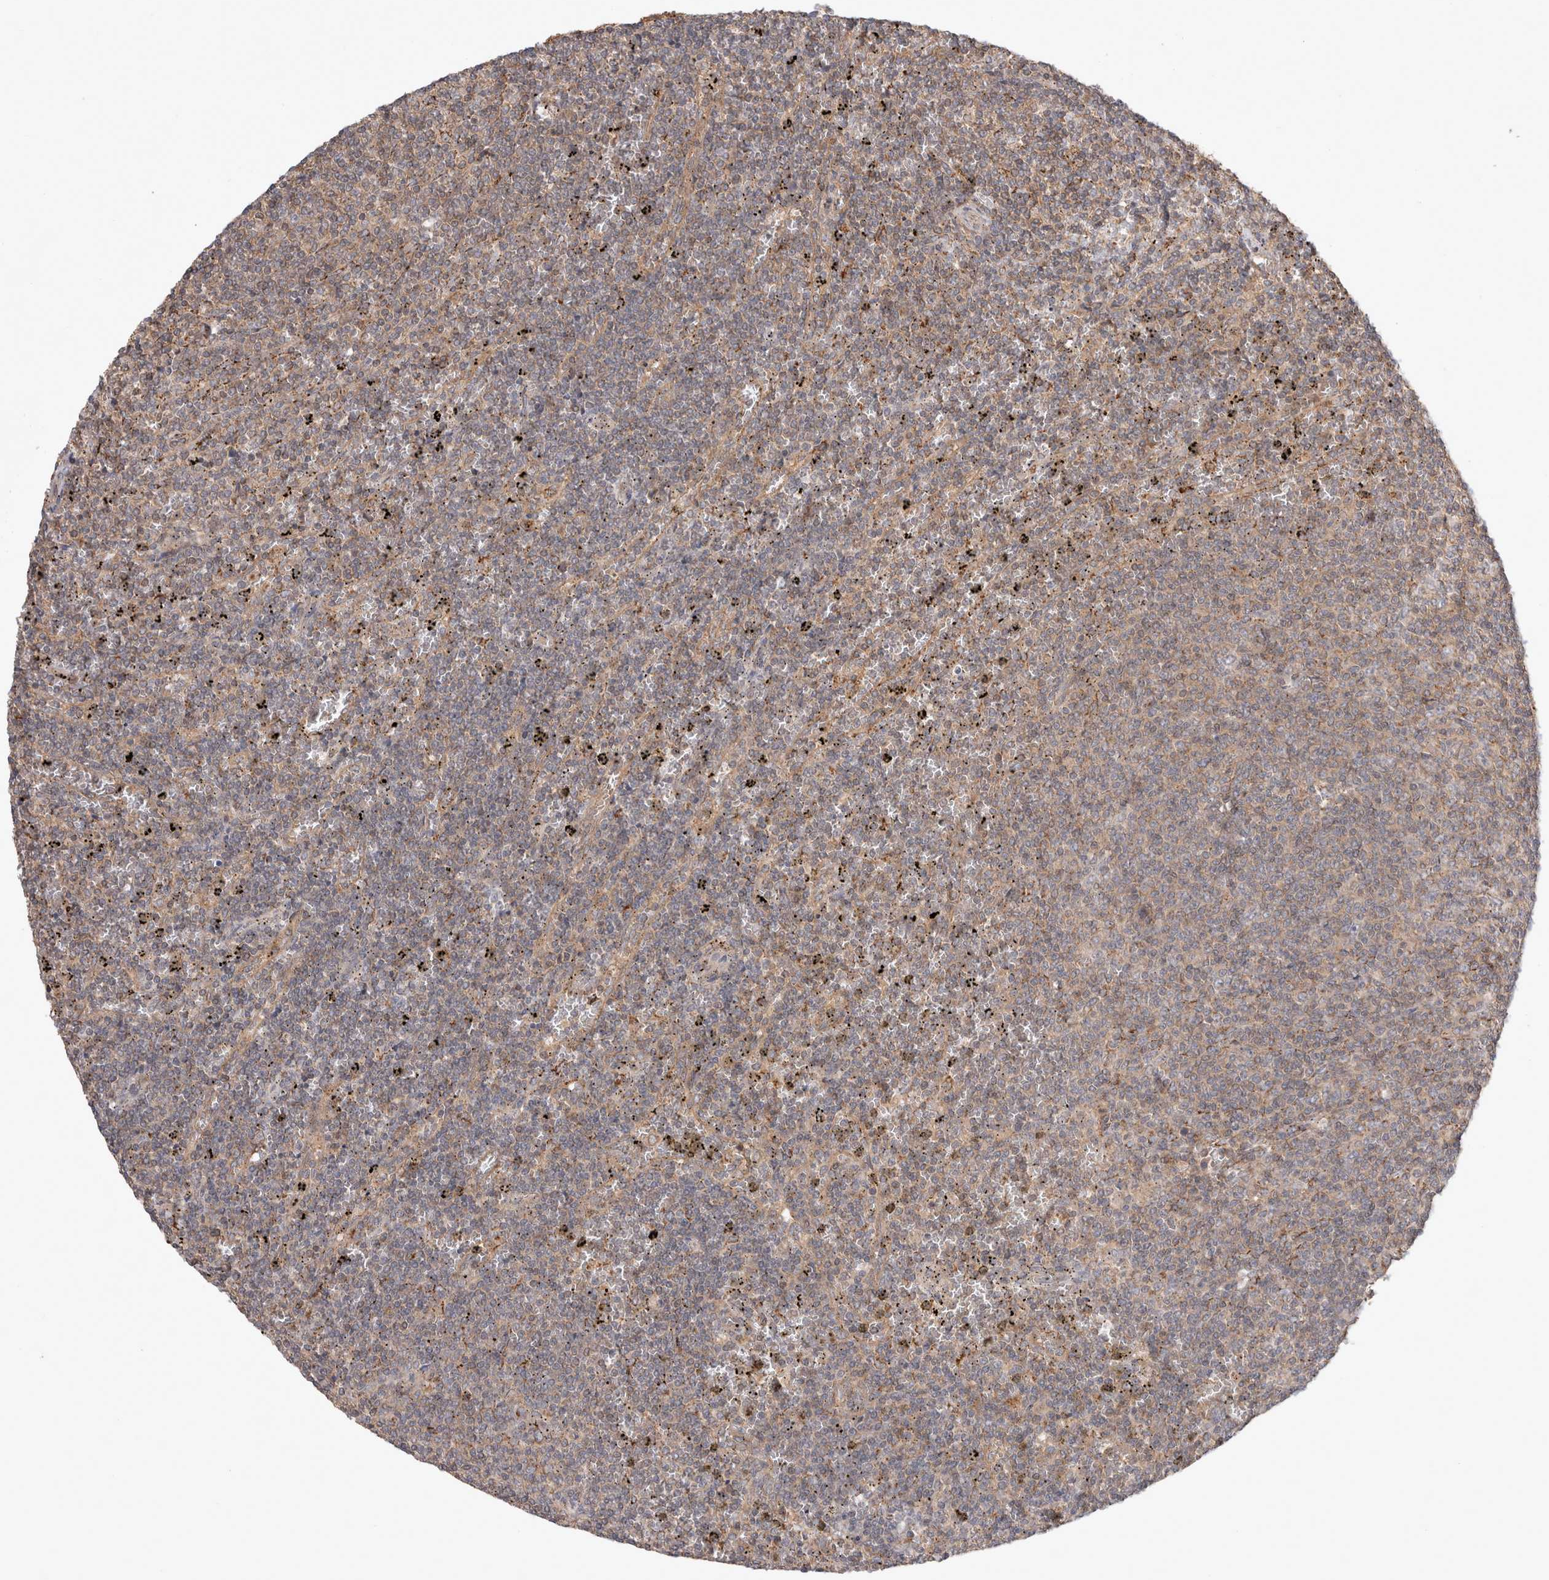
{"staining": {"intensity": "weak", "quantity": "25%-75%", "location": "cytoplasmic/membranous"}, "tissue": "lymphoma", "cell_type": "Tumor cells", "image_type": "cancer", "snomed": [{"axis": "morphology", "description": "Malignant lymphoma, non-Hodgkin's type, Low grade"}, {"axis": "topography", "description": "Spleen"}], "caption": "Protein expression by immunohistochemistry (IHC) exhibits weak cytoplasmic/membranous positivity in approximately 25%-75% of tumor cells in lymphoma.", "gene": "HROB", "patient": {"sex": "female", "age": 50}}